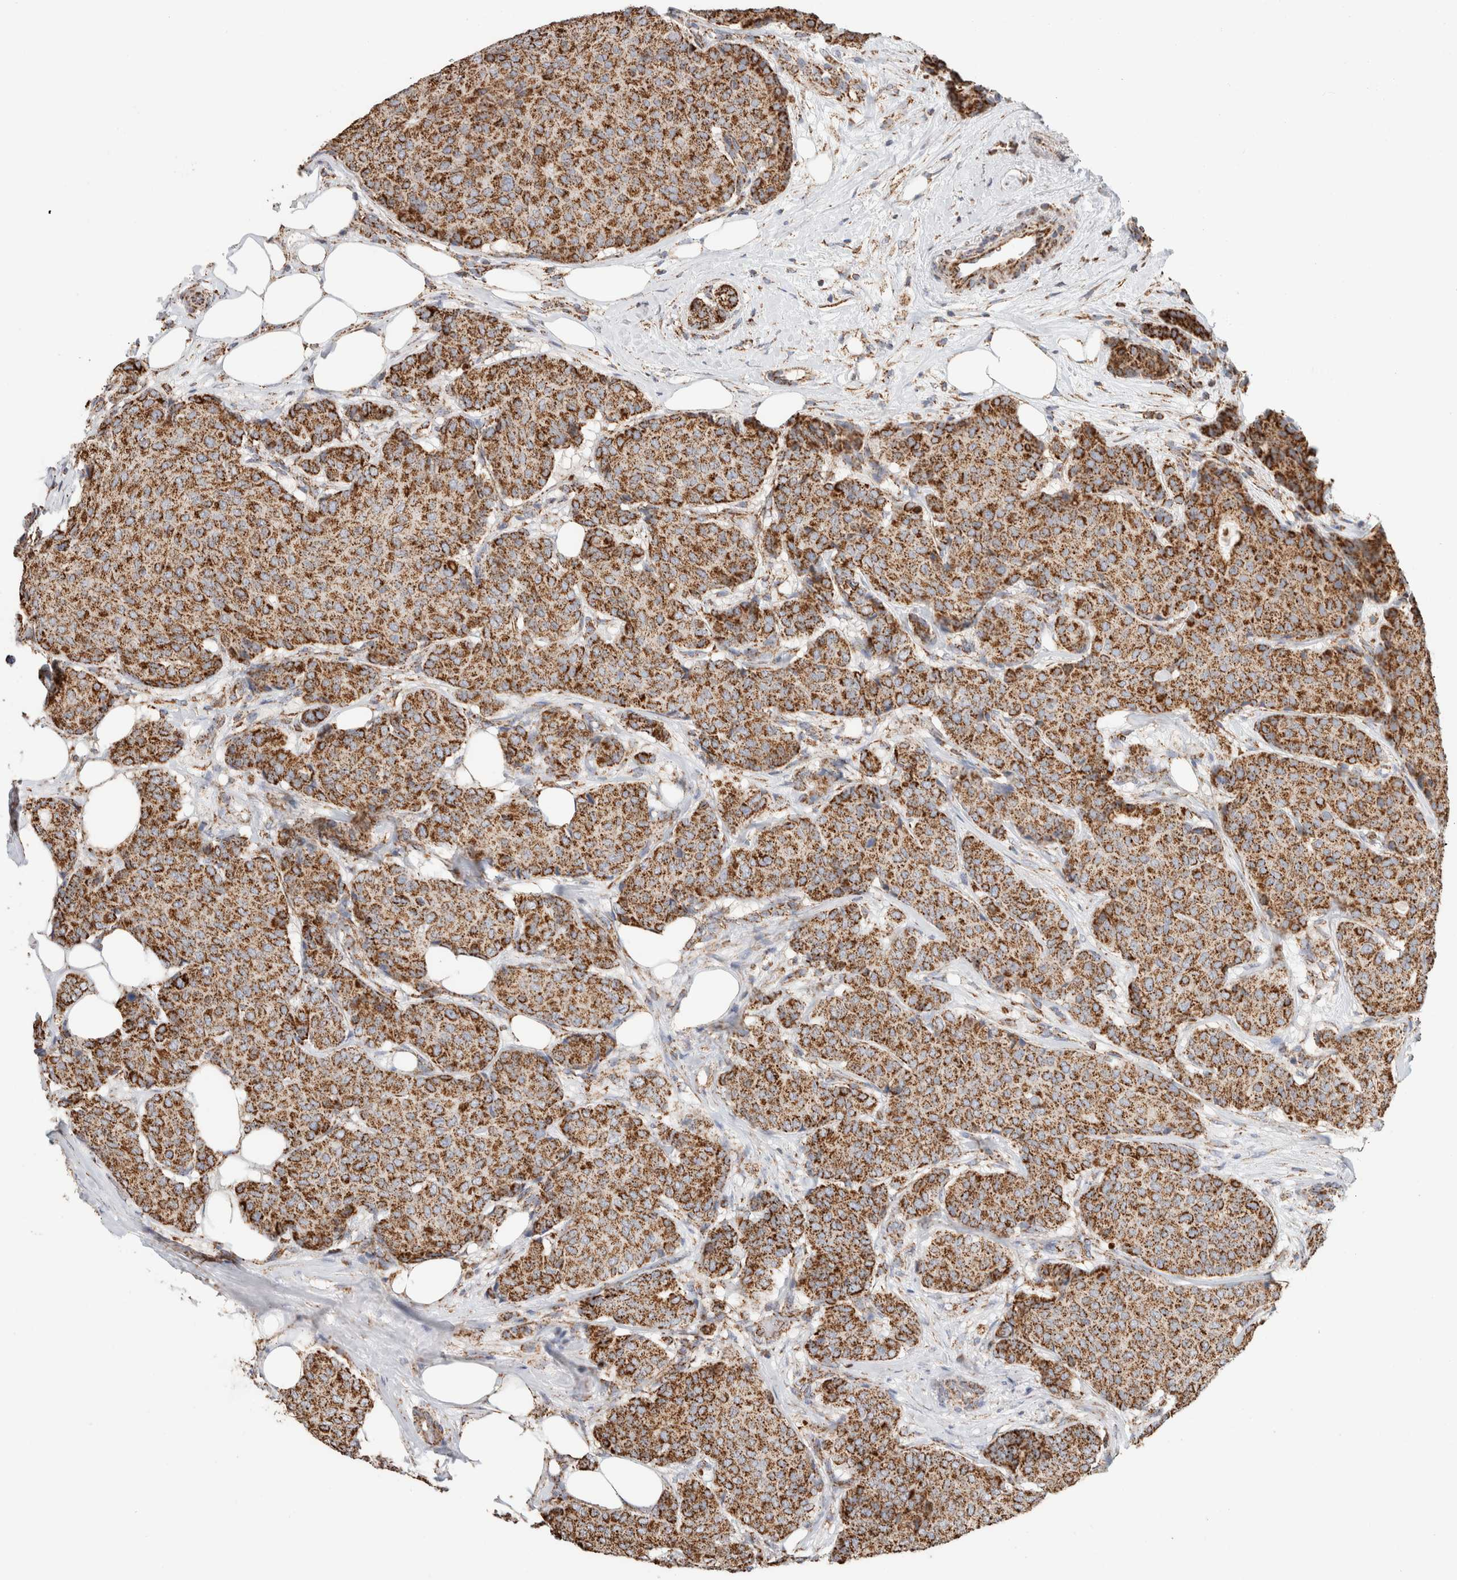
{"staining": {"intensity": "moderate", "quantity": ">75%", "location": "cytoplasmic/membranous"}, "tissue": "breast cancer", "cell_type": "Tumor cells", "image_type": "cancer", "snomed": [{"axis": "morphology", "description": "Duct carcinoma"}, {"axis": "topography", "description": "Breast"}], "caption": "Breast cancer stained with immunohistochemistry (IHC) exhibits moderate cytoplasmic/membranous expression in about >75% of tumor cells.", "gene": "C1QBP", "patient": {"sex": "female", "age": 75}}